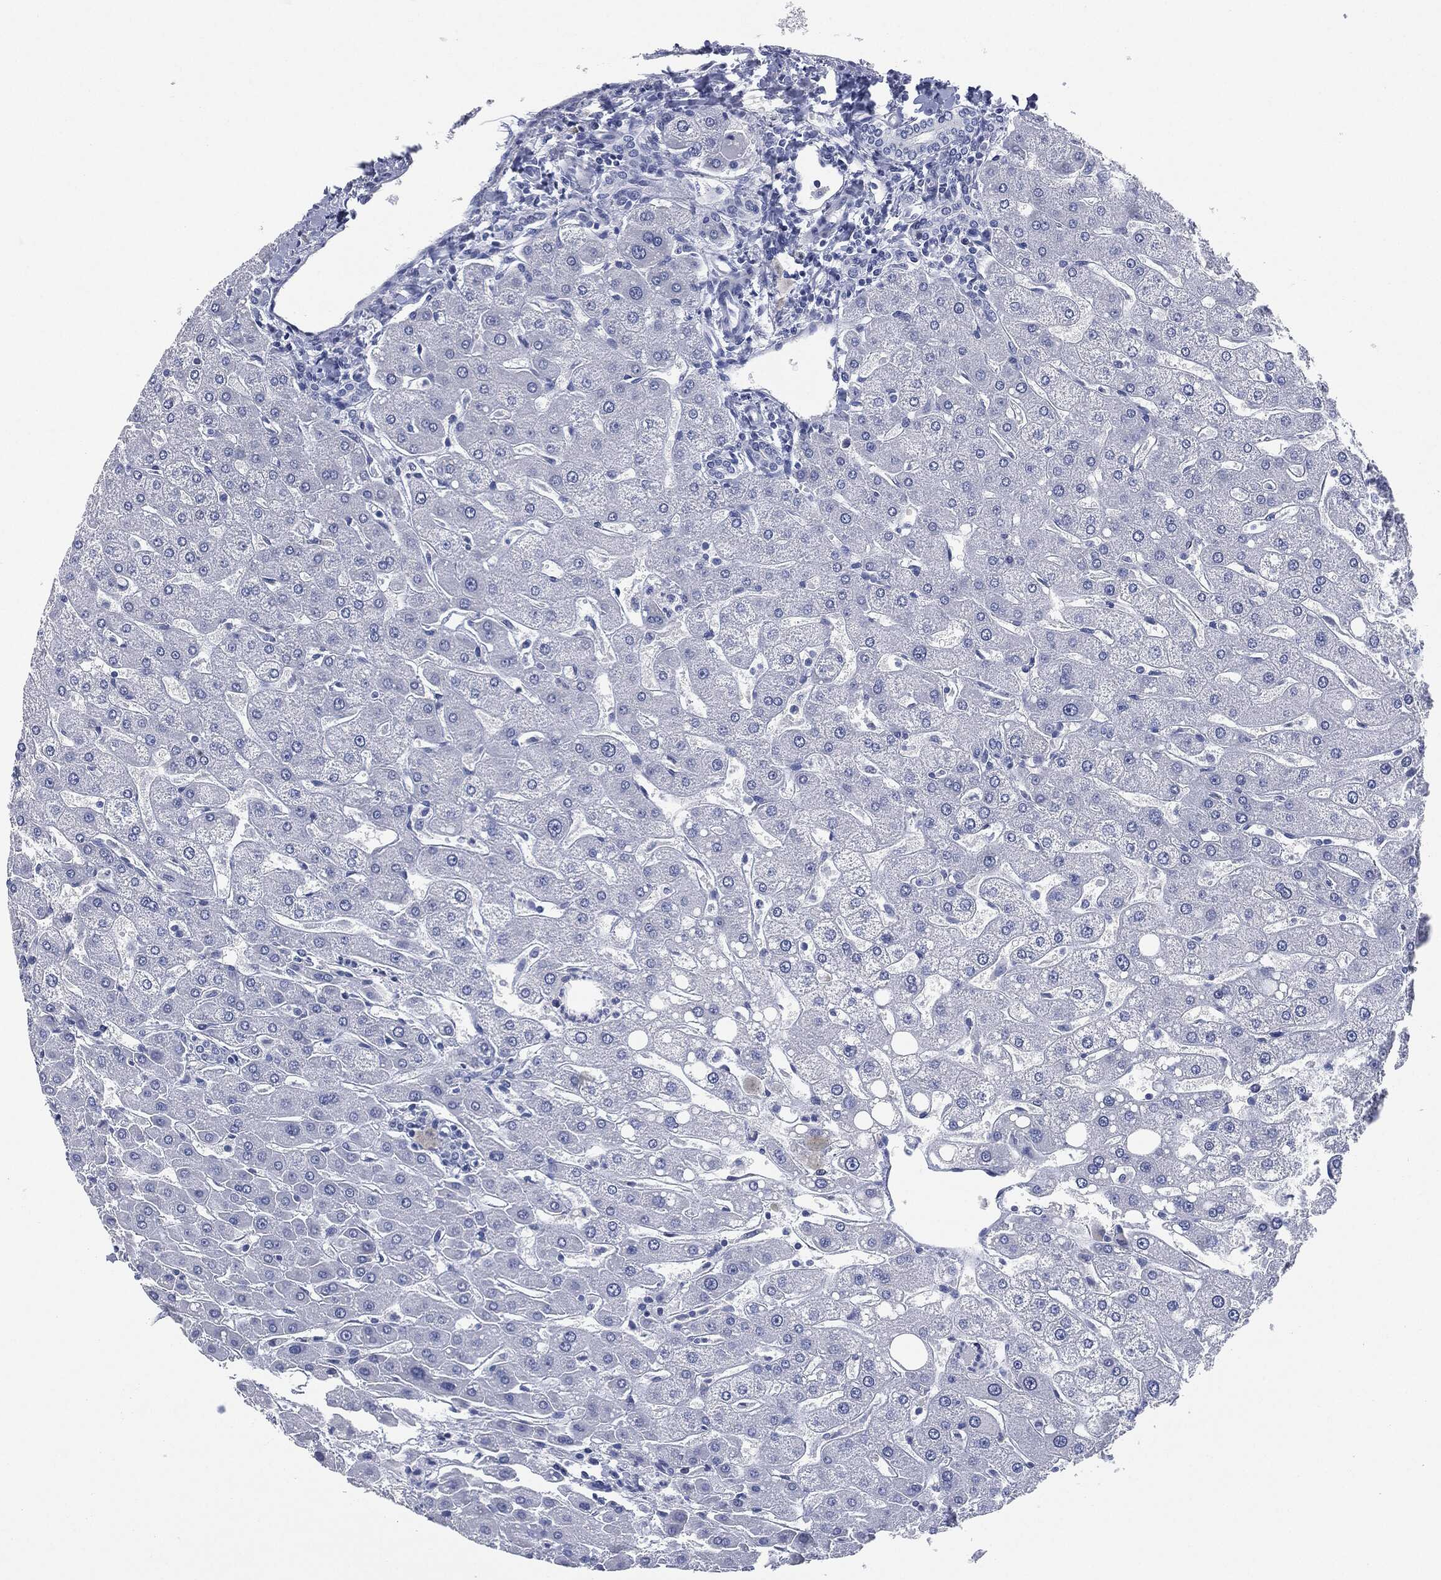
{"staining": {"intensity": "negative", "quantity": "none", "location": "none"}, "tissue": "liver", "cell_type": "Cholangiocytes", "image_type": "normal", "snomed": [{"axis": "morphology", "description": "Normal tissue, NOS"}, {"axis": "topography", "description": "Liver"}], "caption": "Immunohistochemistry (IHC) micrograph of normal liver stained for a protein (brown), which shows no staining in cholangiocytes.", "gene": "MUC16", "patient": {"sex": "male", "age": 67}}